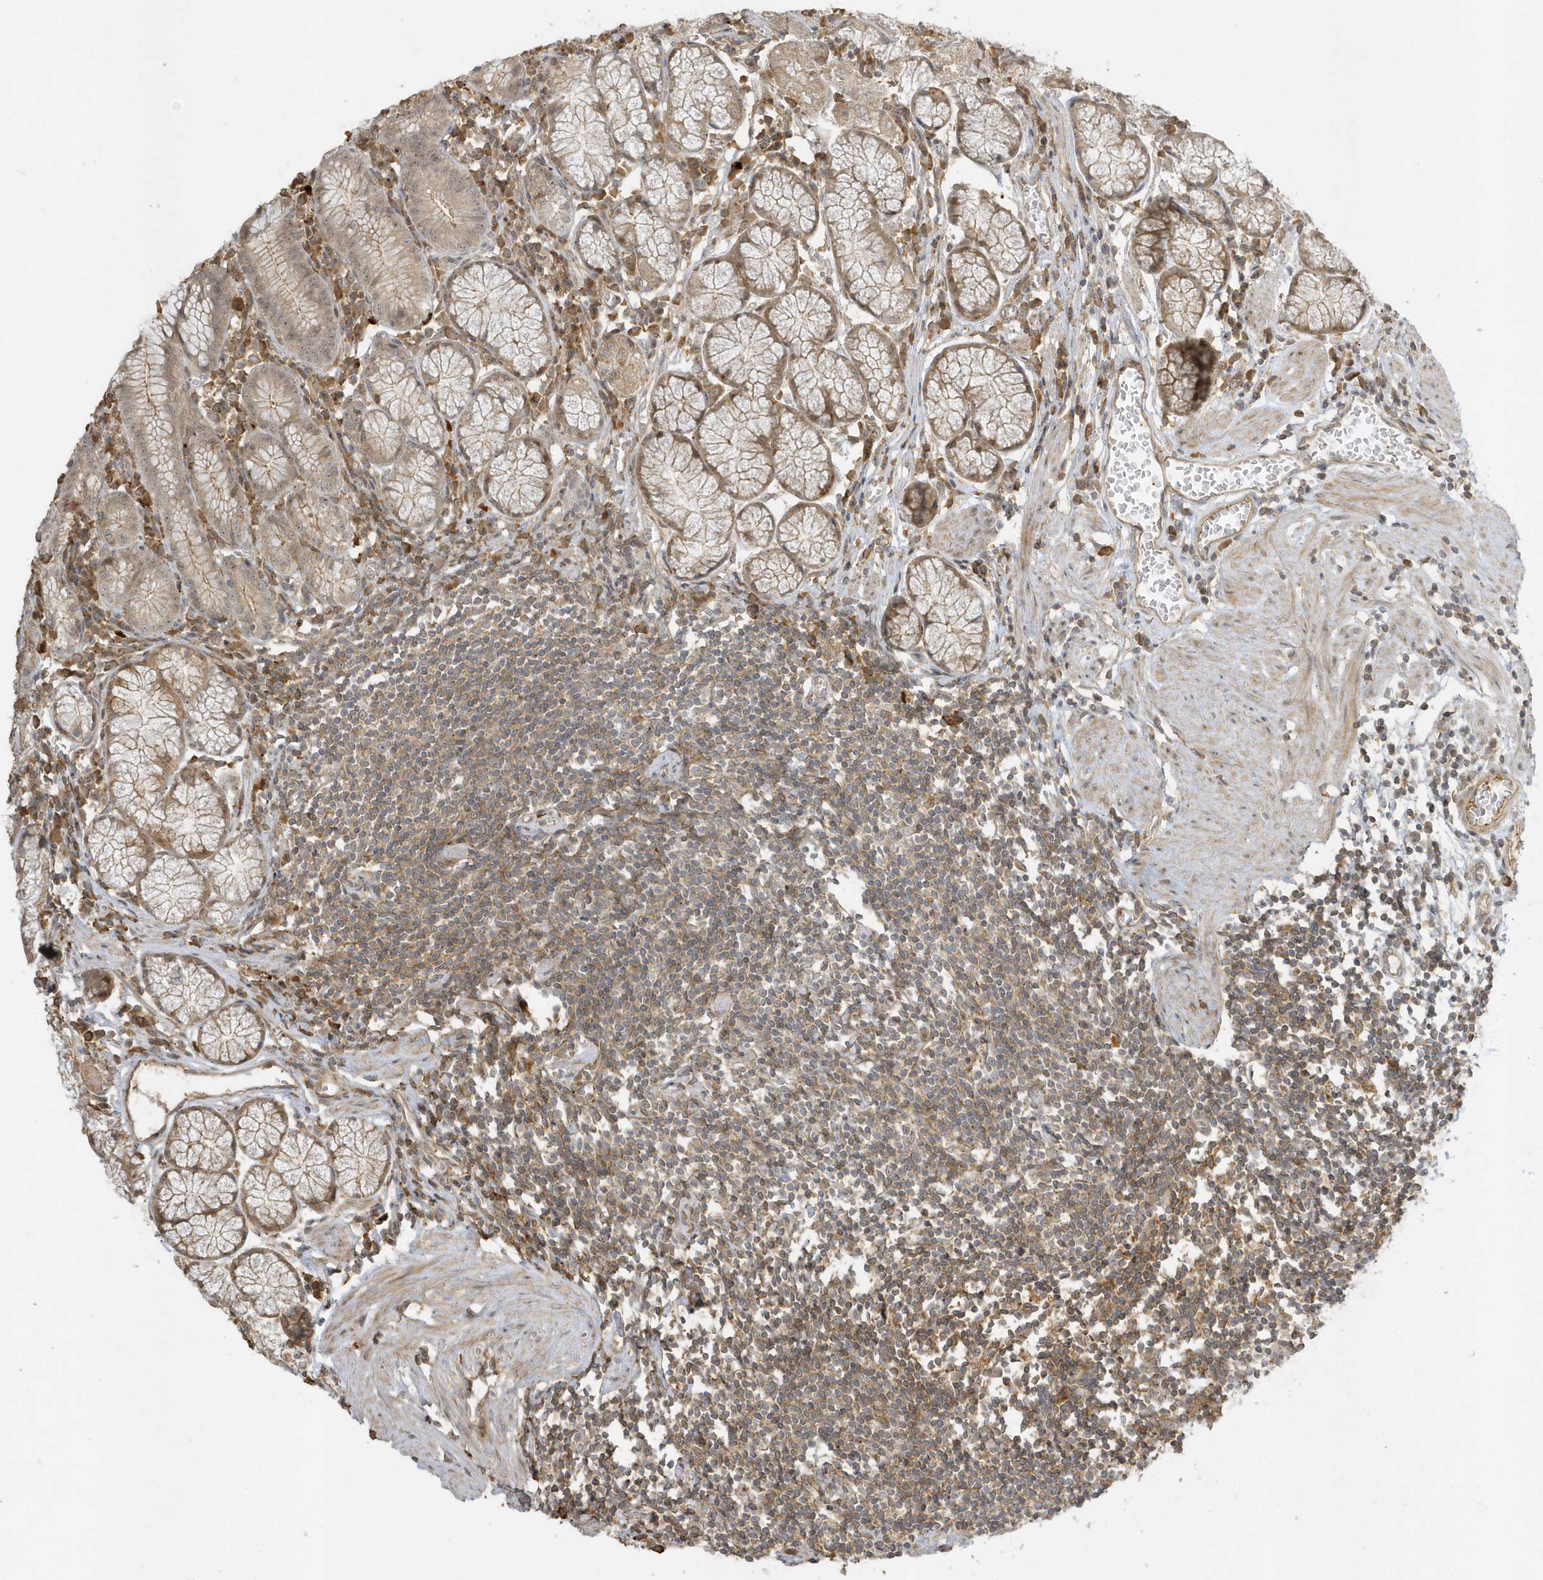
{"staining": {"intensity": "weak", "quantity": "25%-75%", "location": "cytoplasmic/membranous,nuclear"}, "tissue": "stomach", "cell_type": "Glandular cells", "image_type": "normal", "snomed": [{"axis": "morphology", "description": "Normal tissue, NOS"}, {"axis": "topography", "description": "Stomach"}], "caption": "An IHC micrograph of unremarkable tissue is shown. Protein staining in brown highlights weak cytoplasmic/membranous,nuclear positivity in stomach within glandular cells.", "gene": "ZBTB8A", "patient": {"sex": "male", "age": 55}}